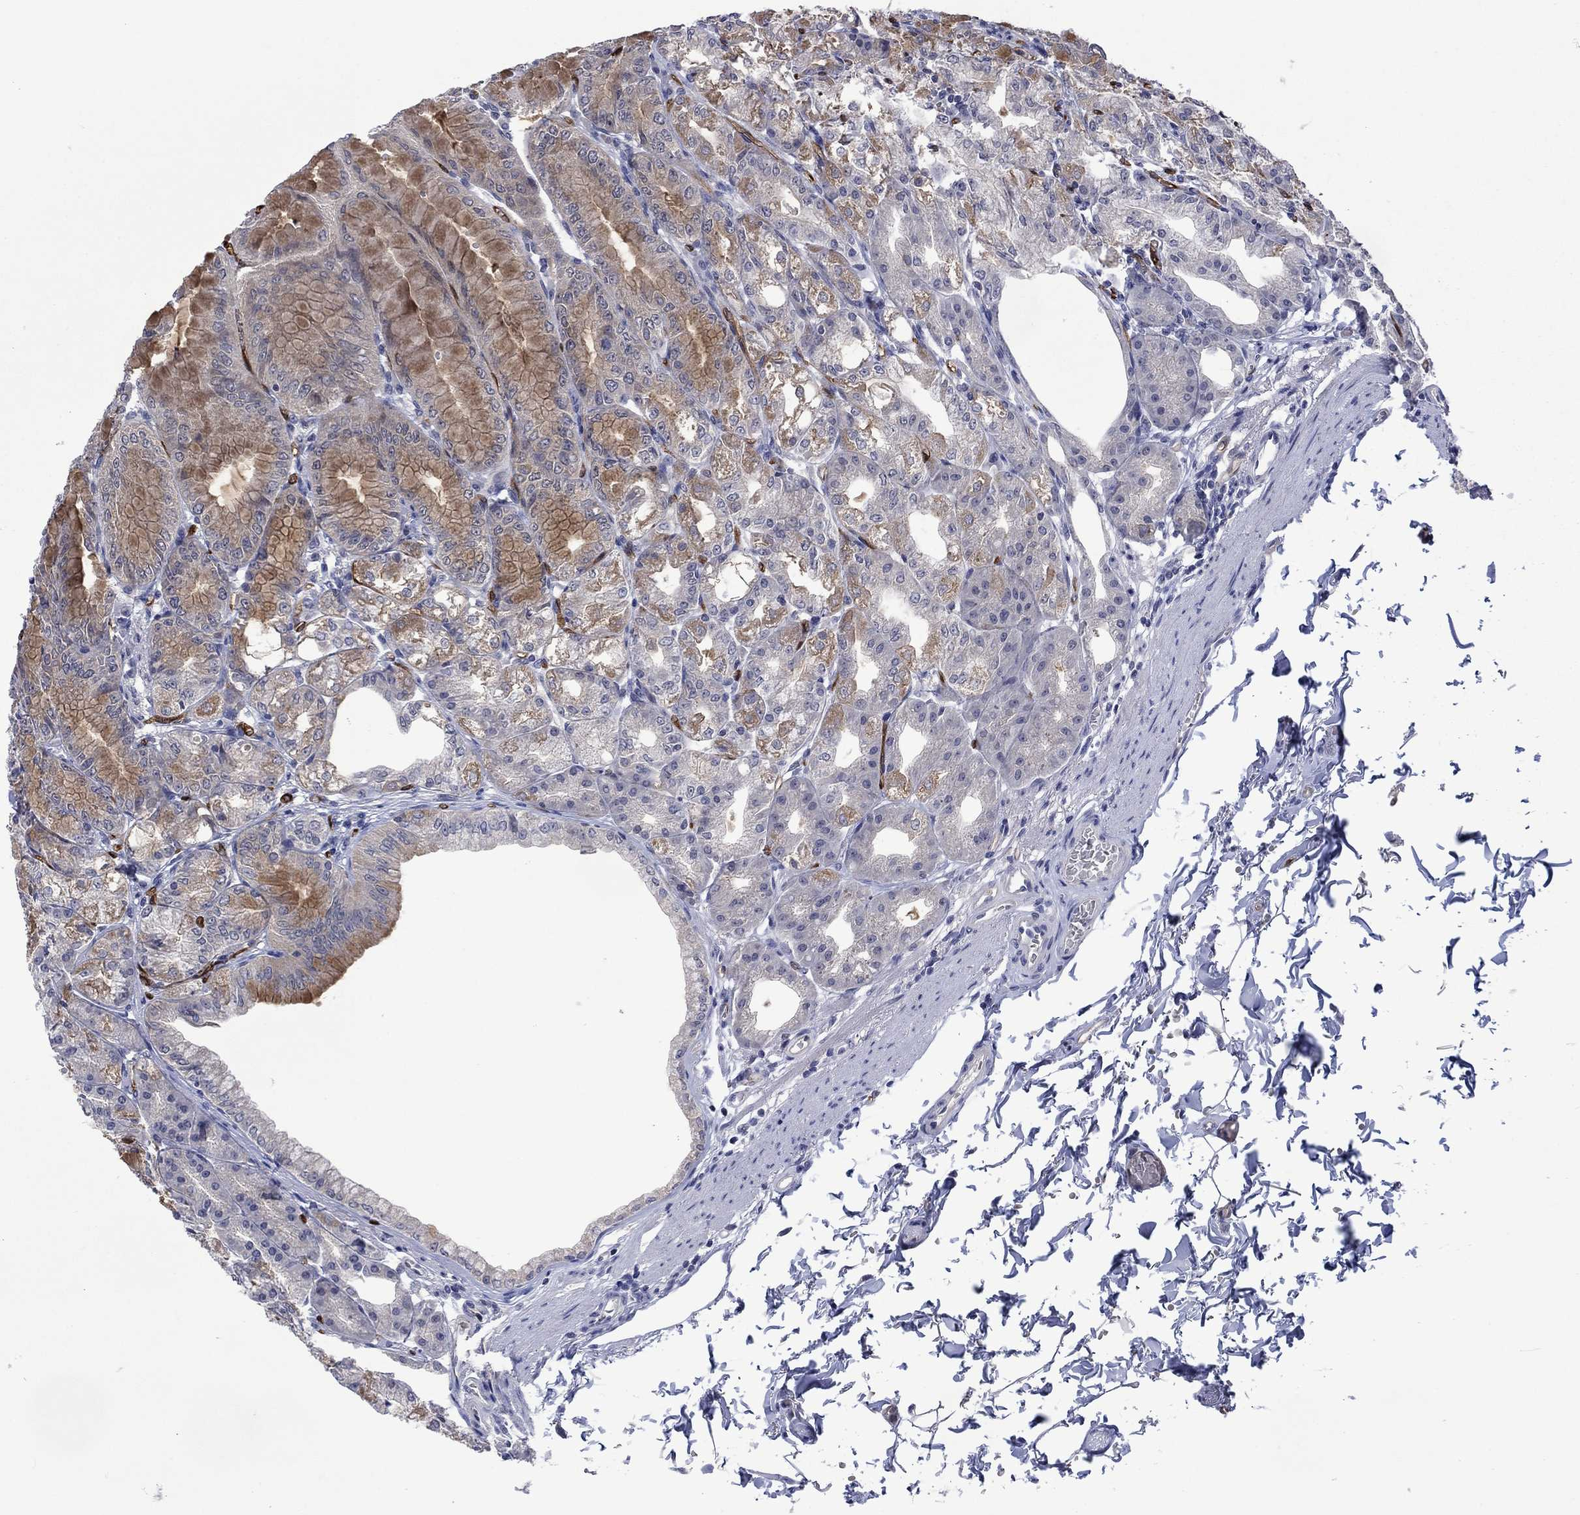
{"staining": {"intensity": "moderate", "quantity": "<25%", "location": "cytoplasmic/membranous"}, "tissue": "stomach", "cell_type": "Glandular cells", "image_type": "normal", "snomed": [{"axis": "morphology", "description": "Normal tissue, NOS"}, {"axis": "topography", "description": "Stomach"}], "caption": "Stomach stained with IHC displays moderate cytoplasmic/membranous staining in approximately <25% of glandular cells.", "gene": "AGL", "patient": {"sex": "male", "age": 71}}